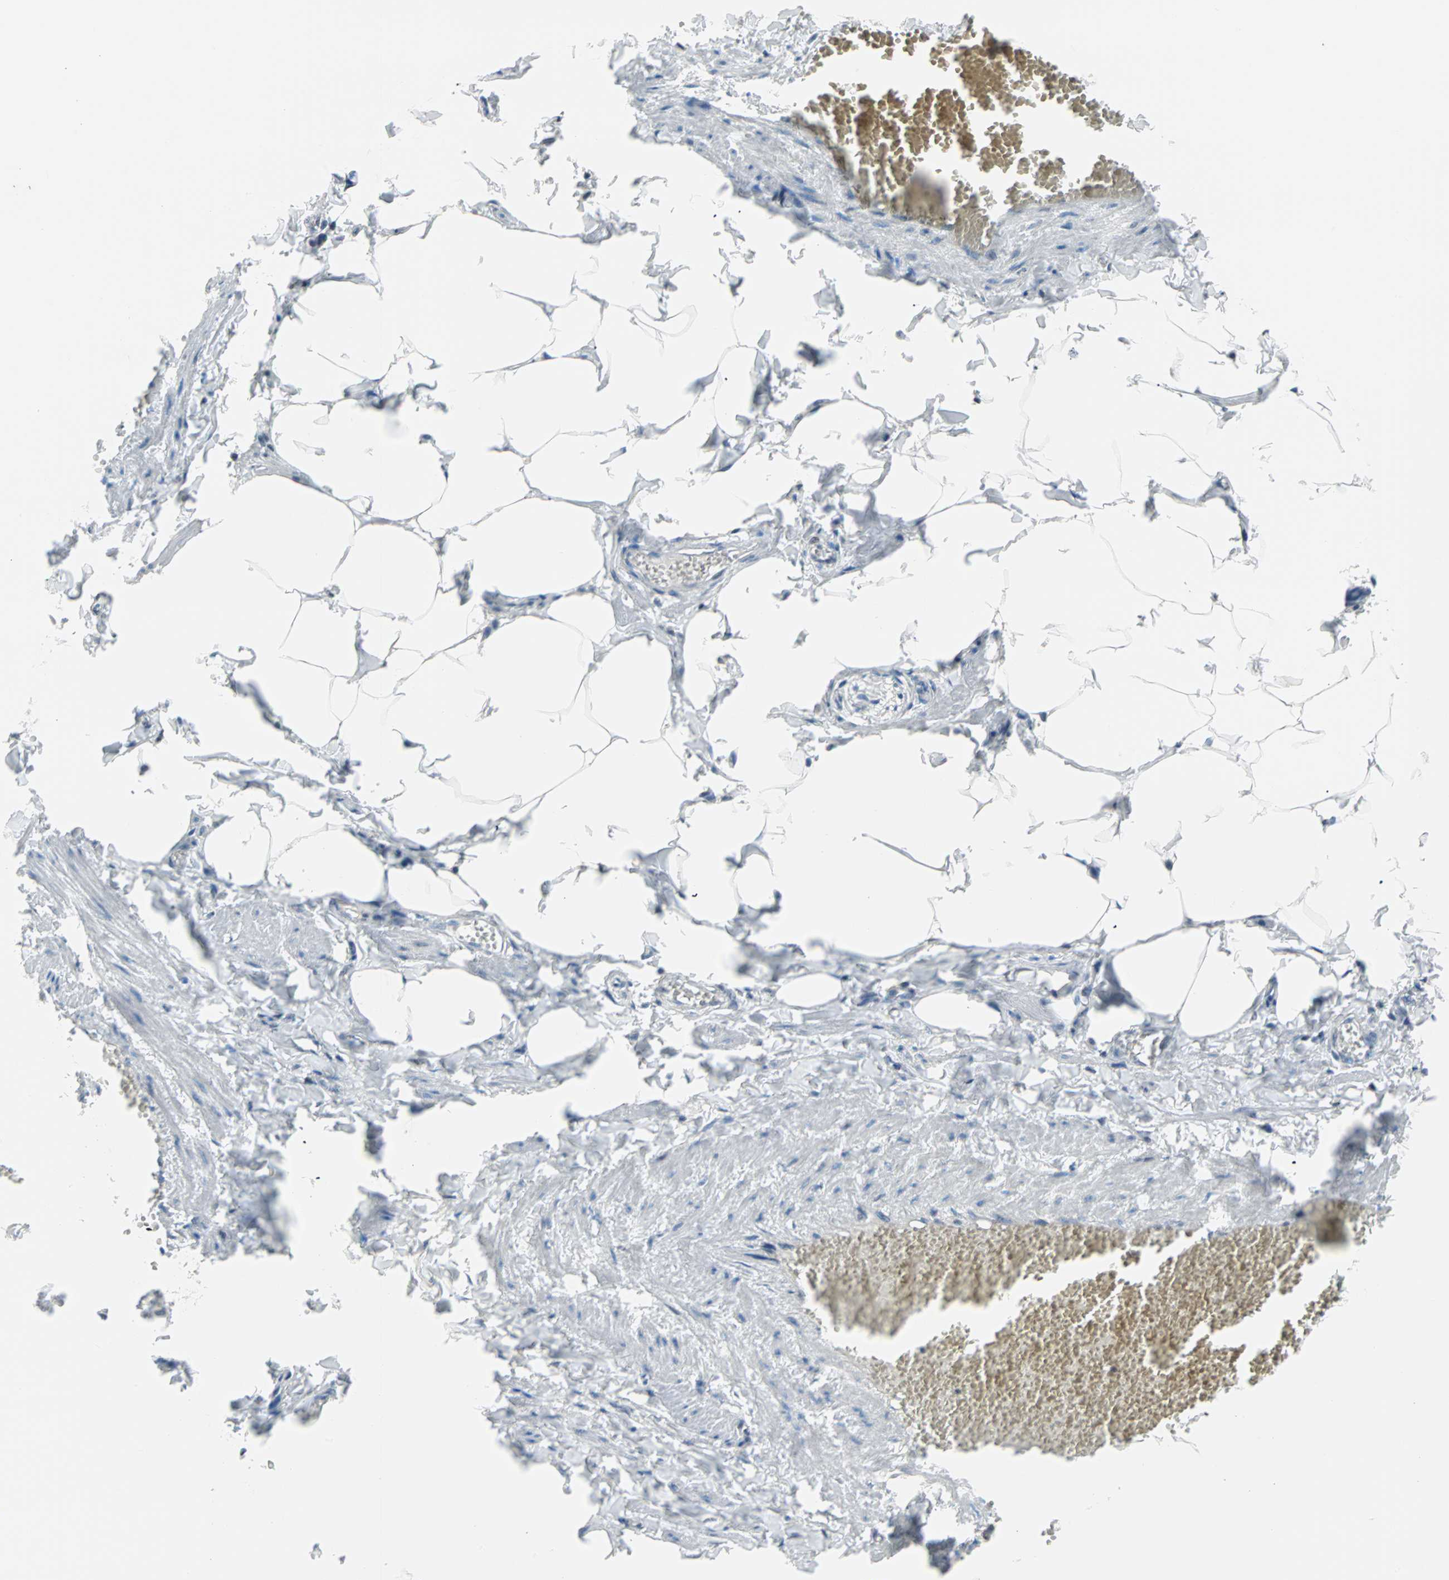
{"staining": {"intensity": "negative", "quantity": "none", "location": "none"}, "tissue": "adipose tissue", "cell_type": "Adipocytes", "image_type": "normal", "snomed": [{"axis": "morphology", "description": "Normal tissue, NOS"}, {"axis": "topography", "description": "Vascular tissue"}], "caption": "Immunohistochemistry (IHC) of normal adipose tissue displays no staining in adipocytes.", "gene": "CENPA", "patient": {"sex": "male", "age": 41}}